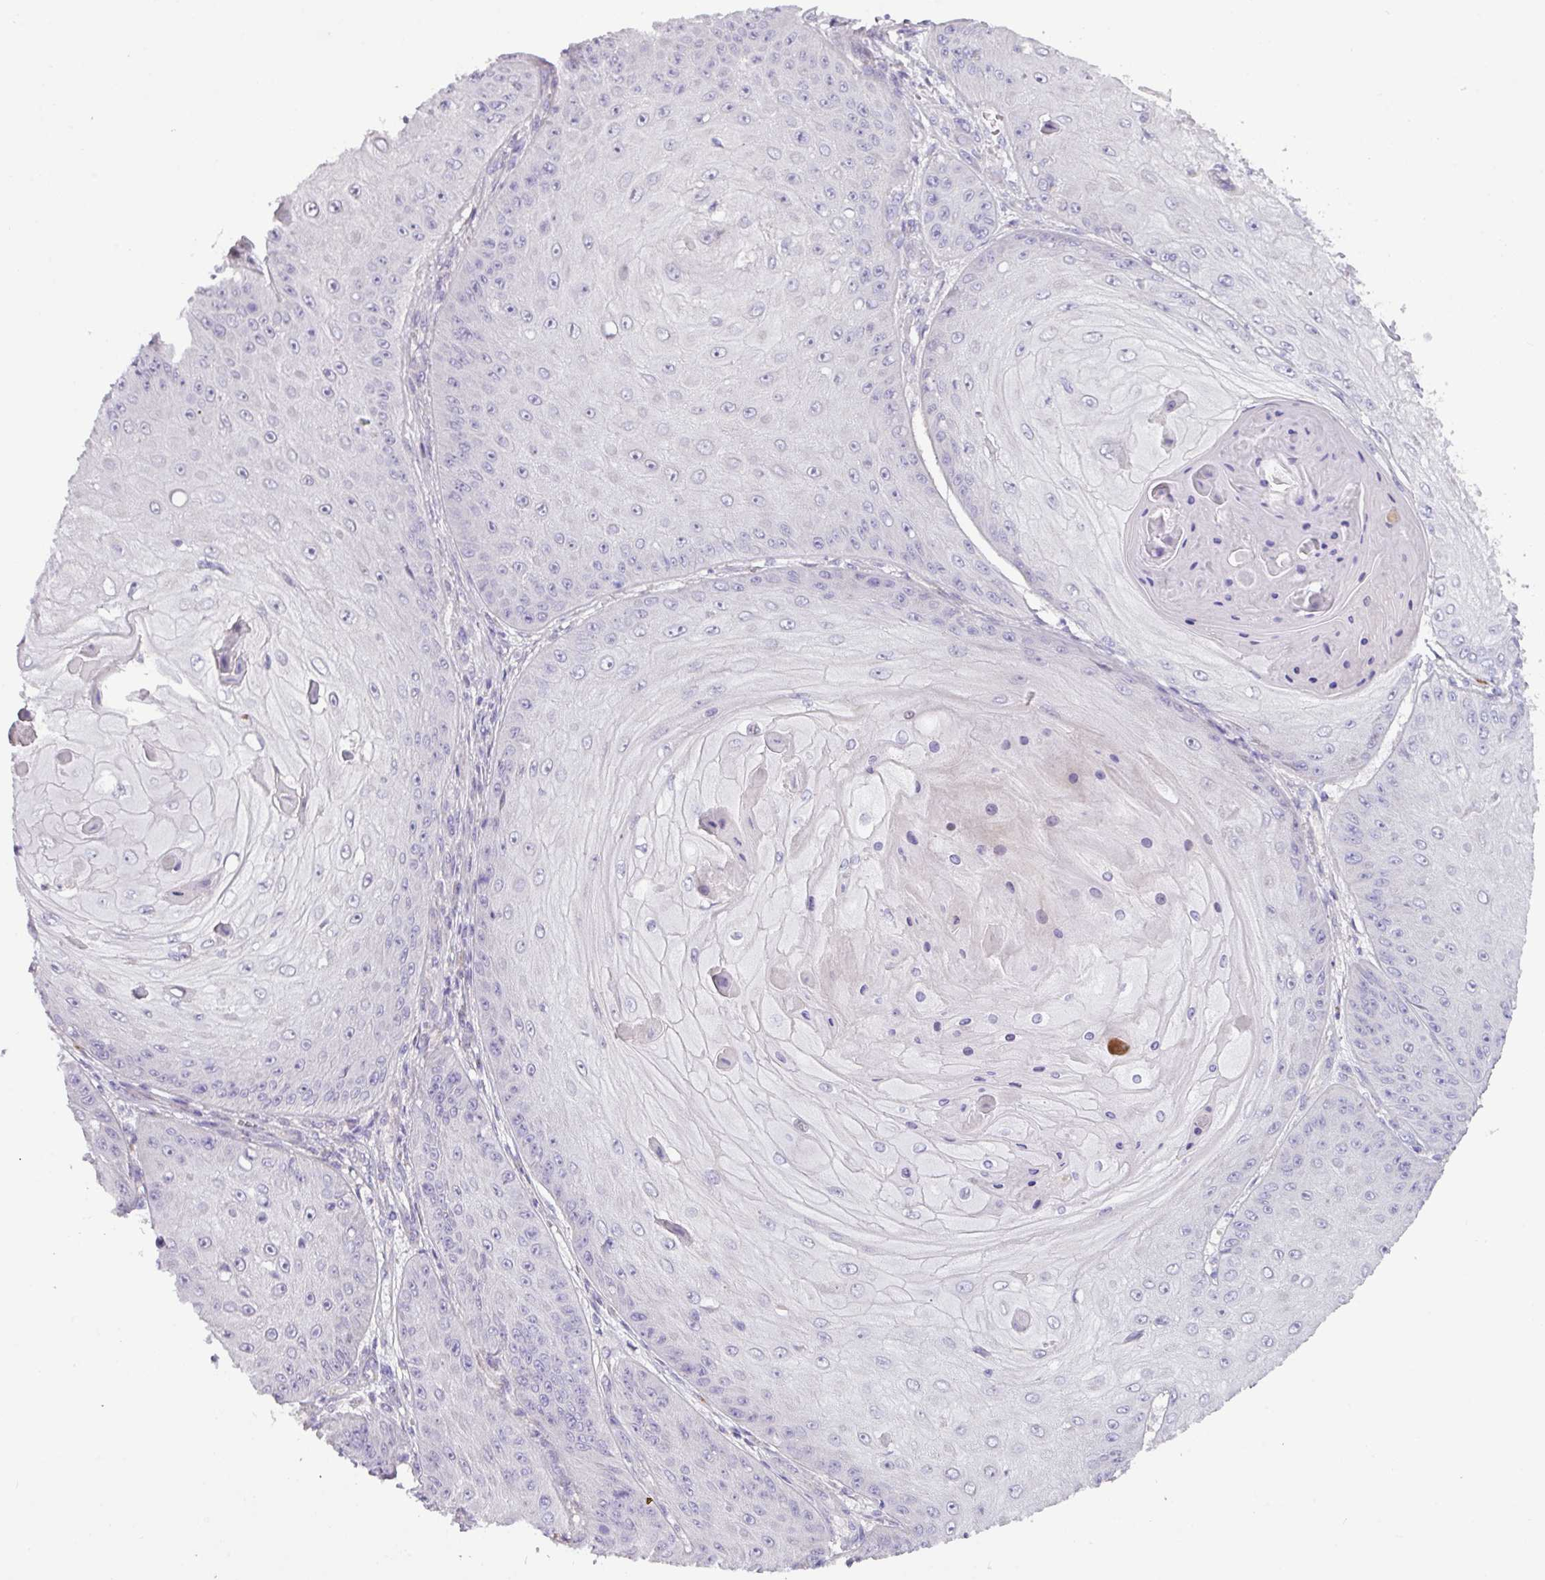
{"staining": {"intensity": "negative", "quantity": "none", "location": "none"}, "tissue": "skin cancer", "cell_type": "Tumor cells", "image_type": "cancer", "snomed": [{"axis": "morphology", "description": "Squamous cell carcinoma, NOS"}, {"axis": "topography", "description": "Skin"}], "caption": "This is an immunohistochemistry photomicrograph of human skin squamous cell carcinoma. There is no staining in tumor cells.", "gene": "RGS16", "patient": {"sex": "male", "age": 70}}